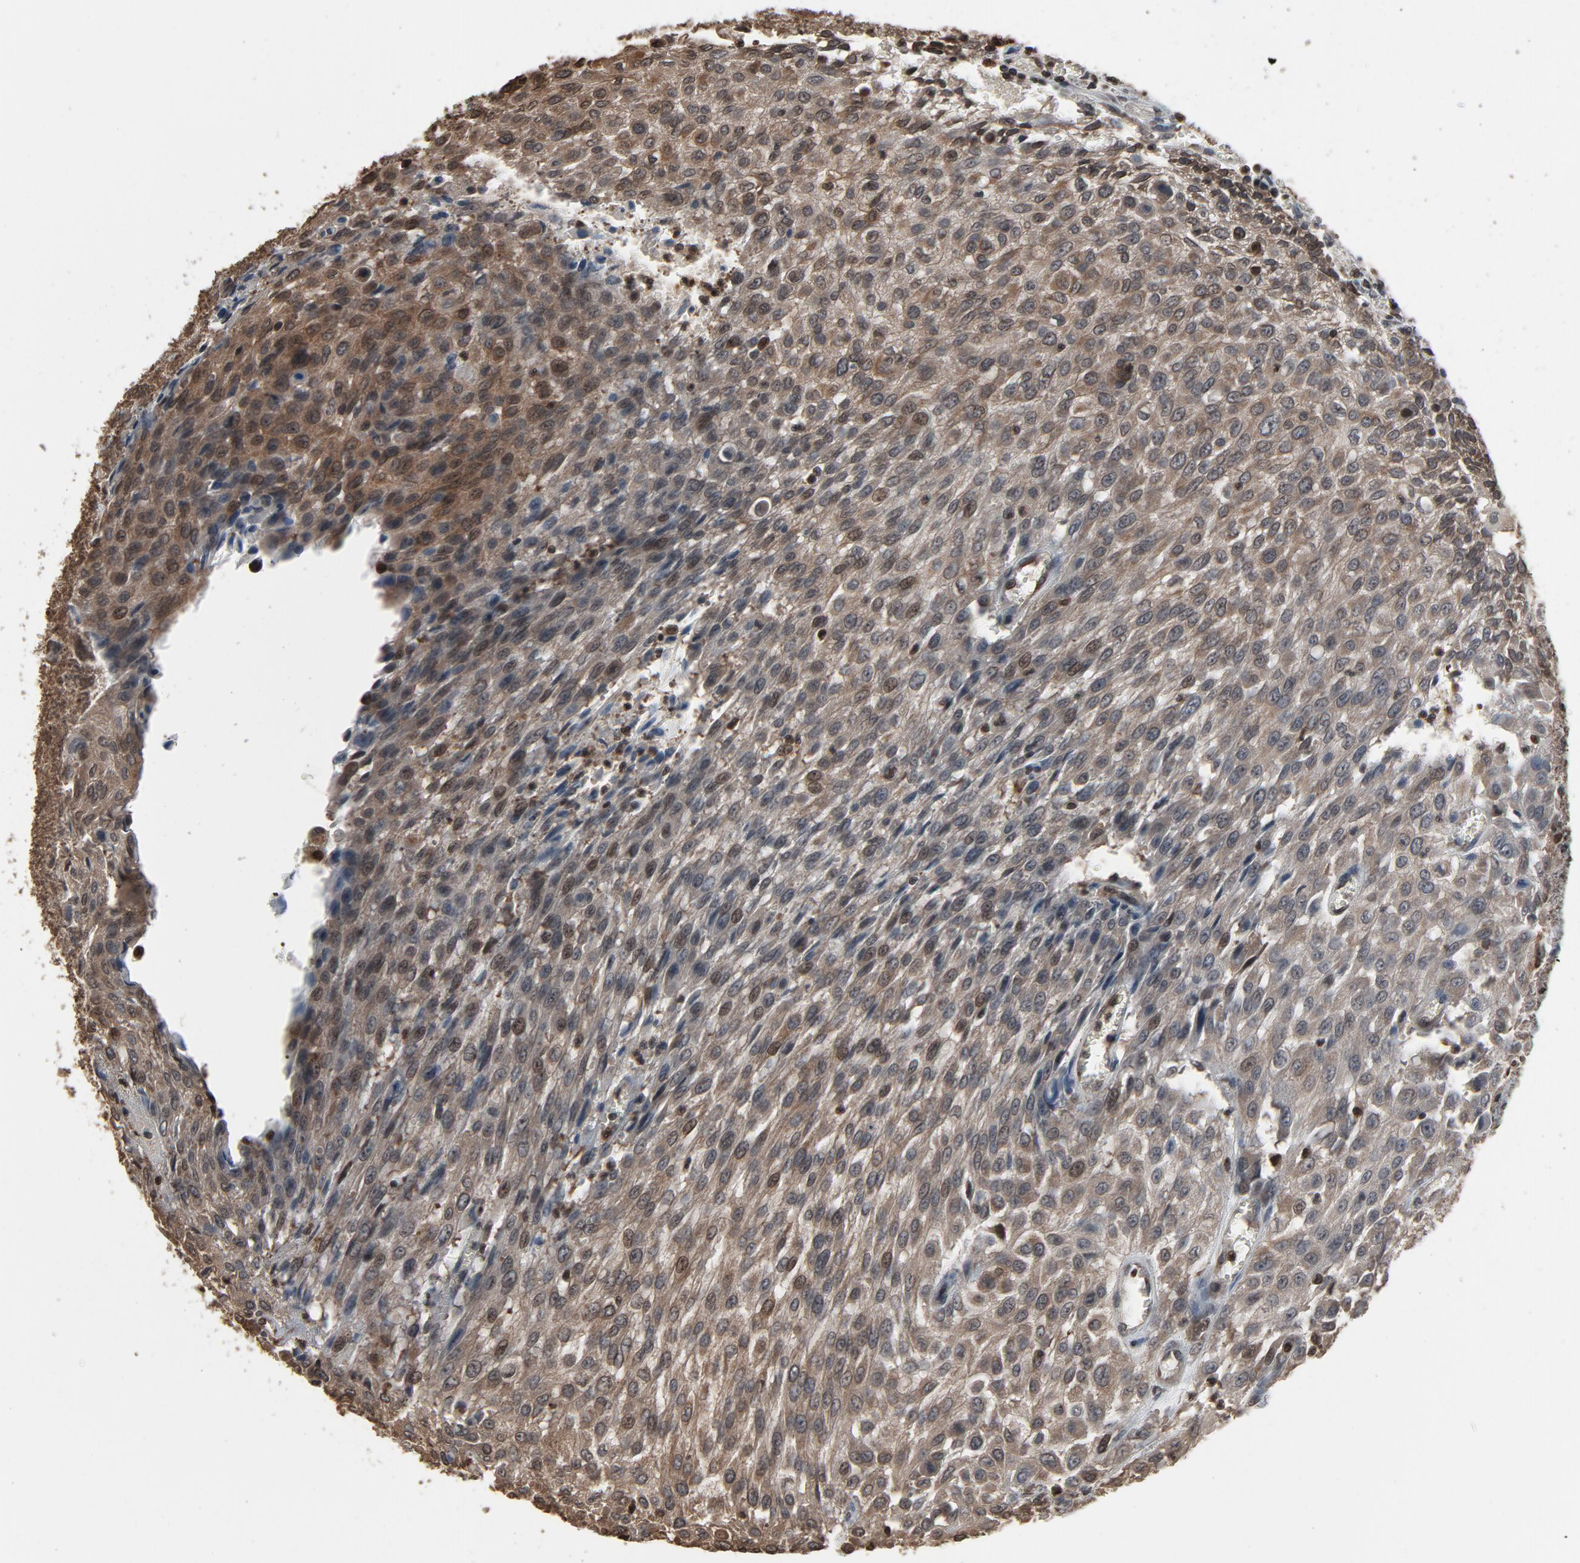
{"staining": {"intensity": "weak", "quantity": "25%-75%", "location": "cytoplasmic/membranous,nuclear"}, "tissue": "urothelial cancer", "cell_type": "Tumor cells", "image_type": "cancer", "snomed": [{"axis": "morphology", "description": "Urothelial carcinoma, High grade"}, {"axis": "topography", "description": "Urinary bladder"}], "caption": "An image of human high-grade urothelial carcinoma stained for a protein exhibits weak cytoplasmic/membranous and nuclear brown staining in tumor cells.", "gene": "UBE2D1", "patient": {"sex": "male", "age": 57}}